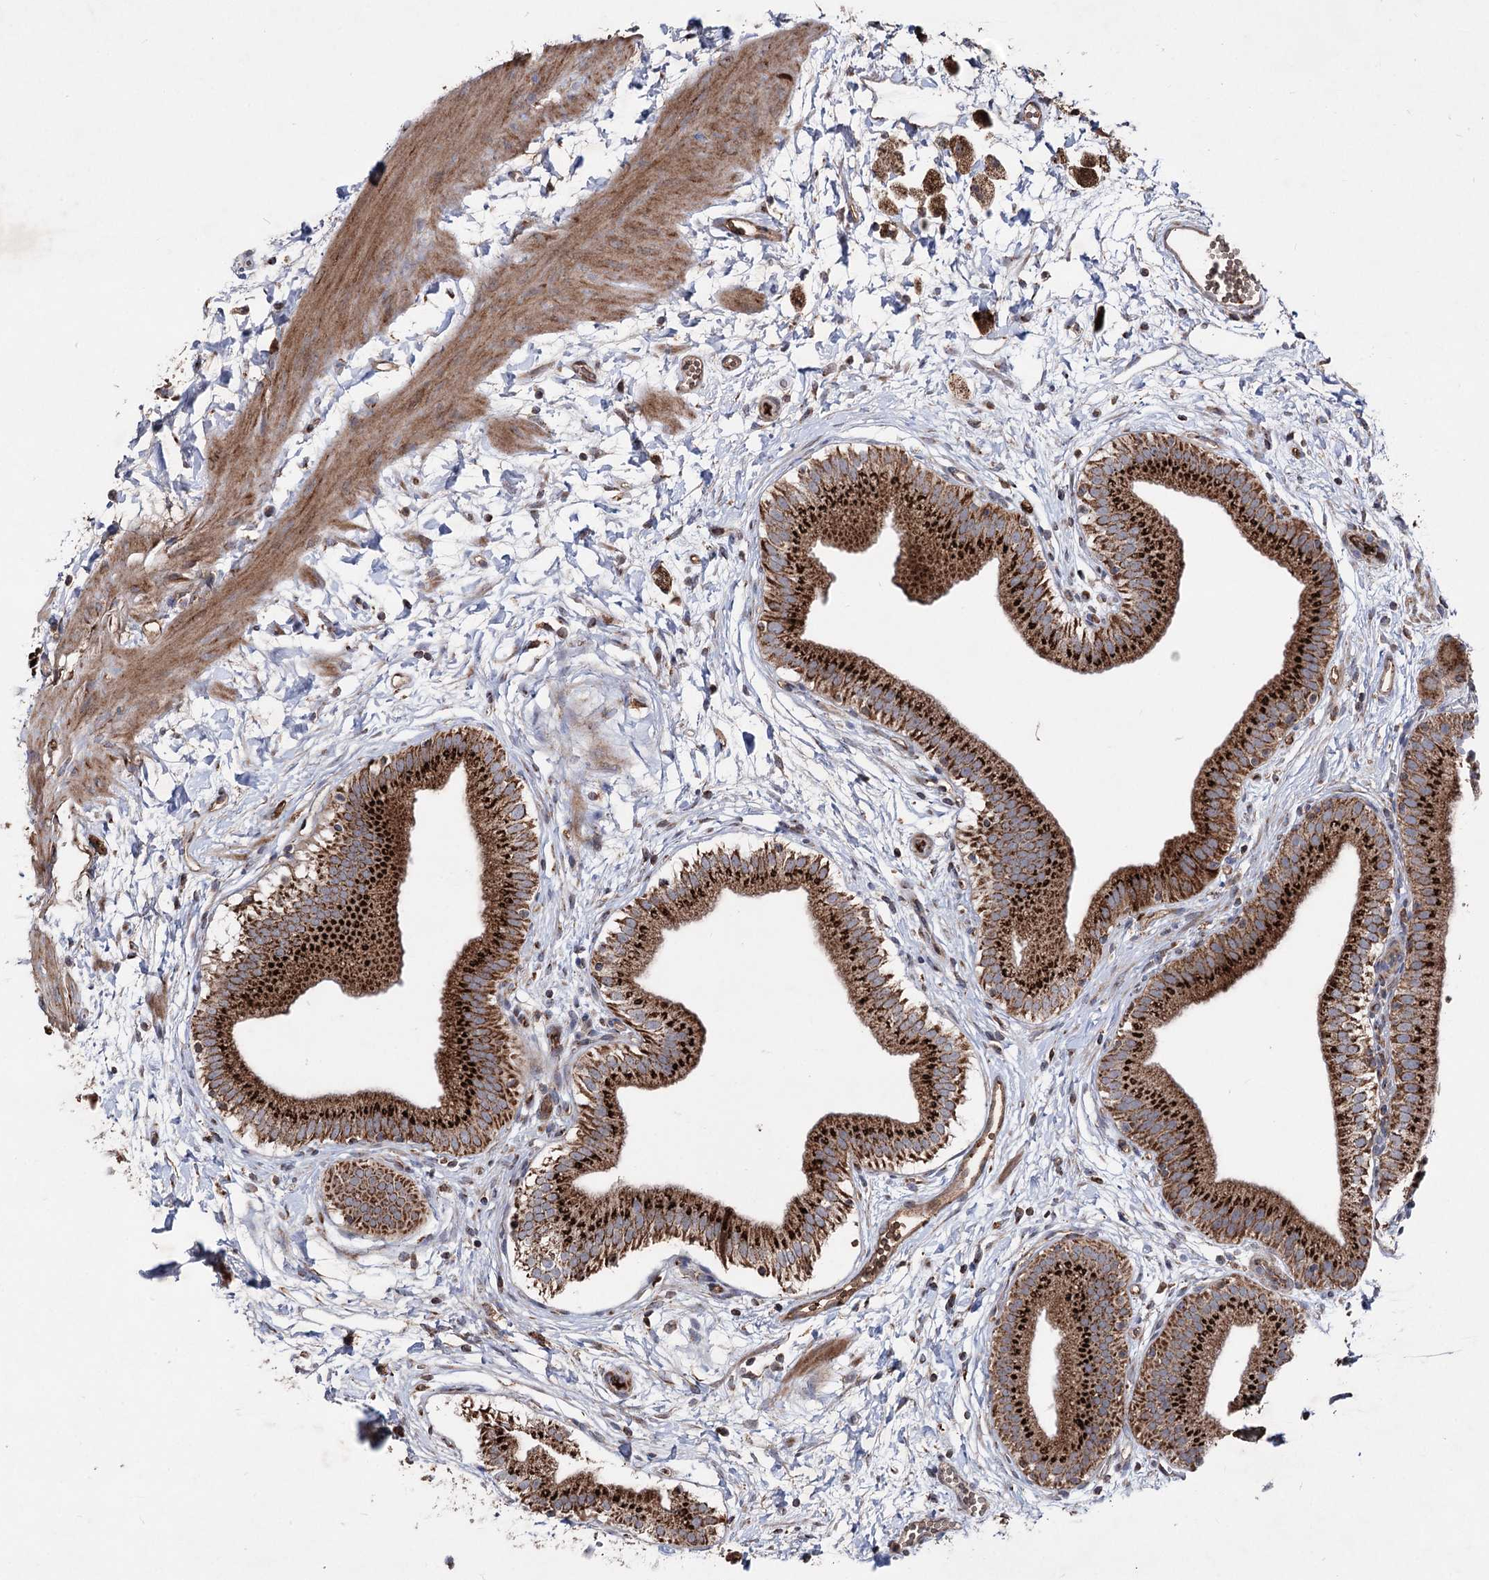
{"staining": {"intensity": "strong", "quantity": ">75%", "location": "cytoplasmic/membranous"}, "tissue": "gallbladder", "cell_type": "Glandular cells", "image_type": "normal", "snomed": [{"axis": "morphology", "description": "Normal tissue, NOS"}, {"axis": "topography", "description": "Gallbladder"}], "caption": "DAB (3,3'-diaminobenzidine) immunohistochemical staining of benign human gallbladder demonstrates strong cytoplasmic/membranous protein expression in approximately >75% of glandular cells.", "gene": "ARHGAP20", "patient": {"sex": "male", "age": 55}}